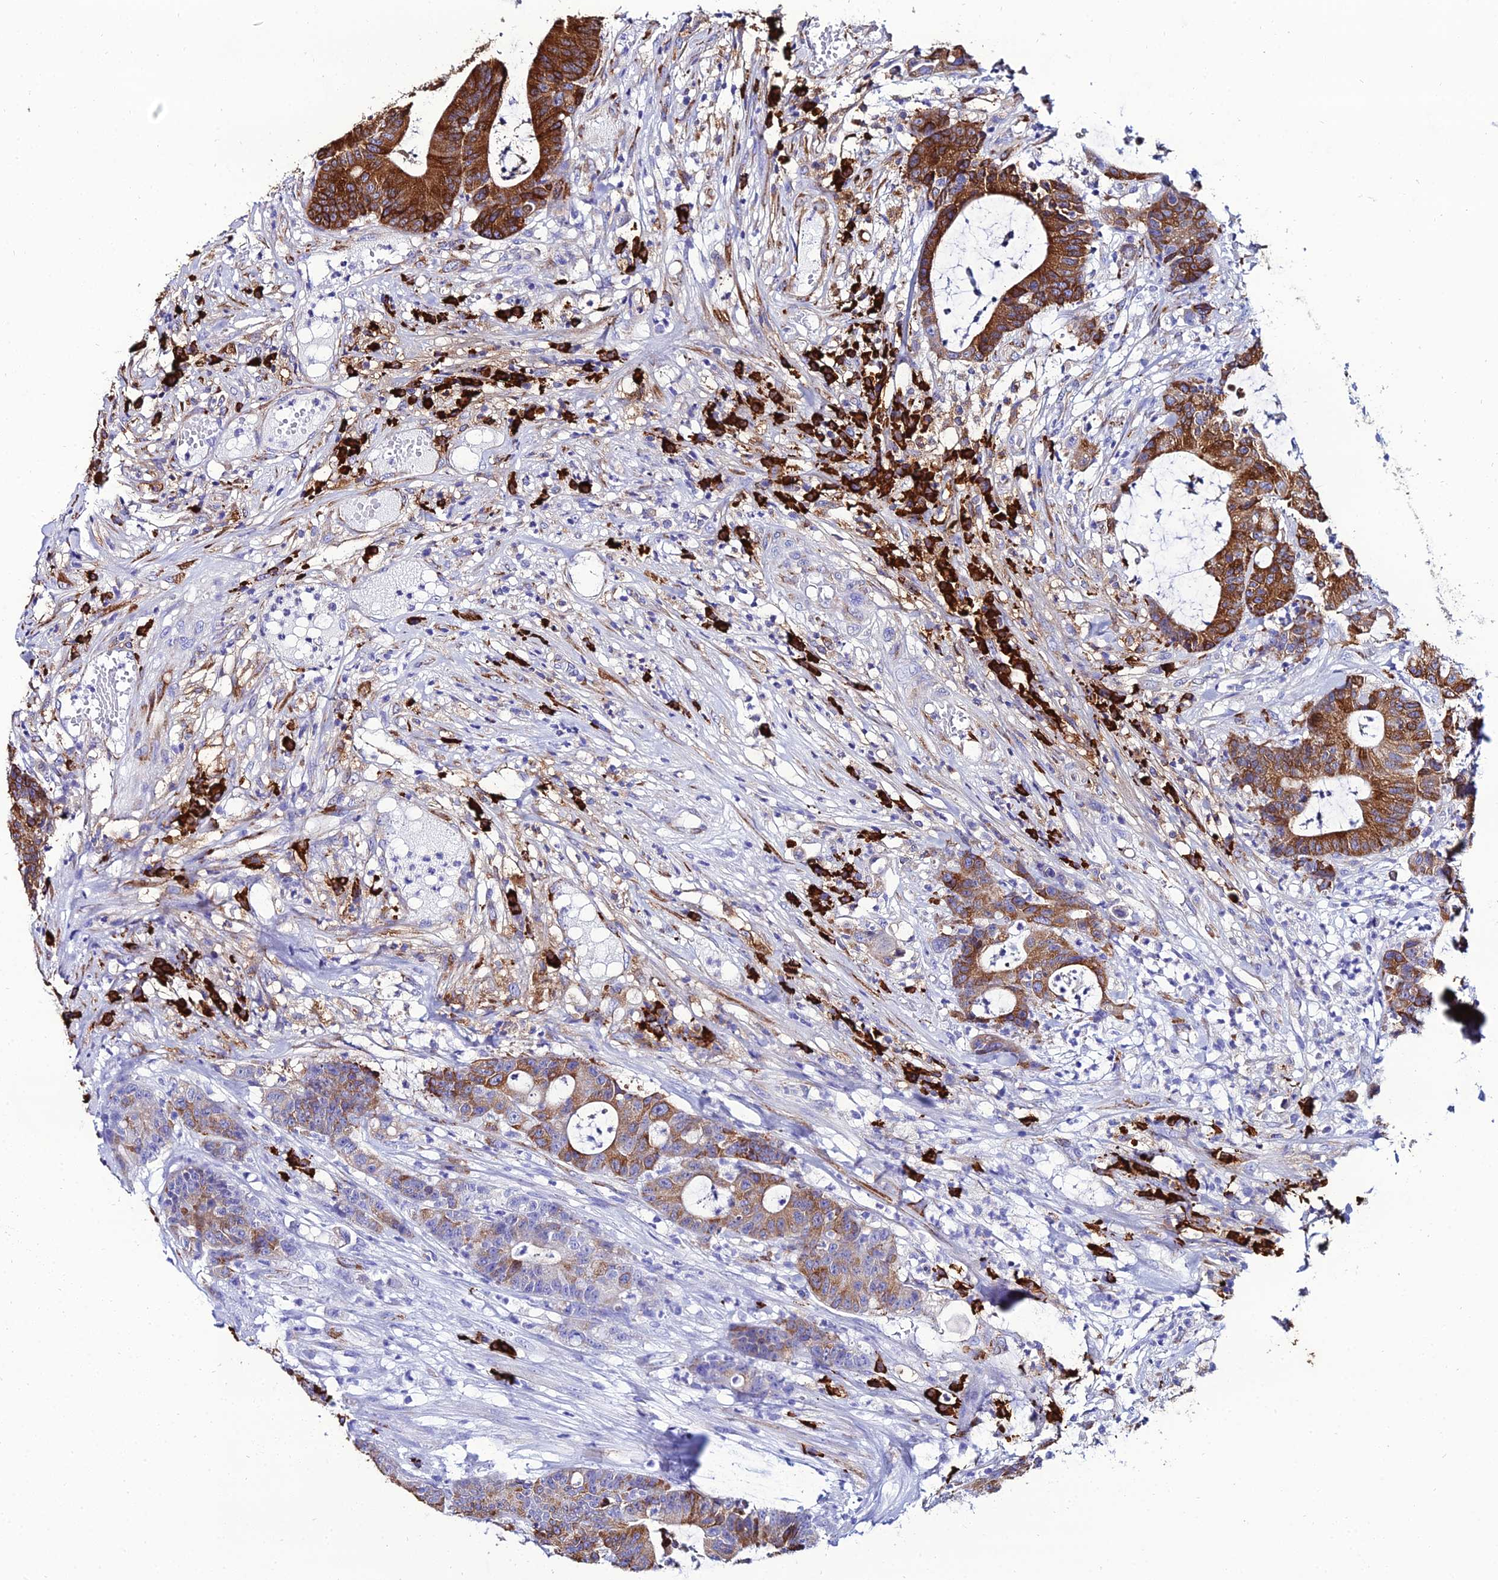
{"staining": {"intensity": "strong", "quantity": "25%-75%", "location": "cytoplasmic/membranous"}, "tissue": "colorectal cancer", "cell_type": "Tumor cells", "image_type": "cancer", "snomed": [{"axis": "morphology", "description": "Adenocarcinoma, NOS"}, {"axis": "topography", "description": "Colon"}], "caption": "Human colorectal cancer (adenocarcinoma) stained with a brown dye demonstrates strong cytoplasmic/membranous positive positivity in approximately 25%-75% of tumor cells.", "gene": "TXNDC5", "patient": {"sex": "female", "age": 84}}